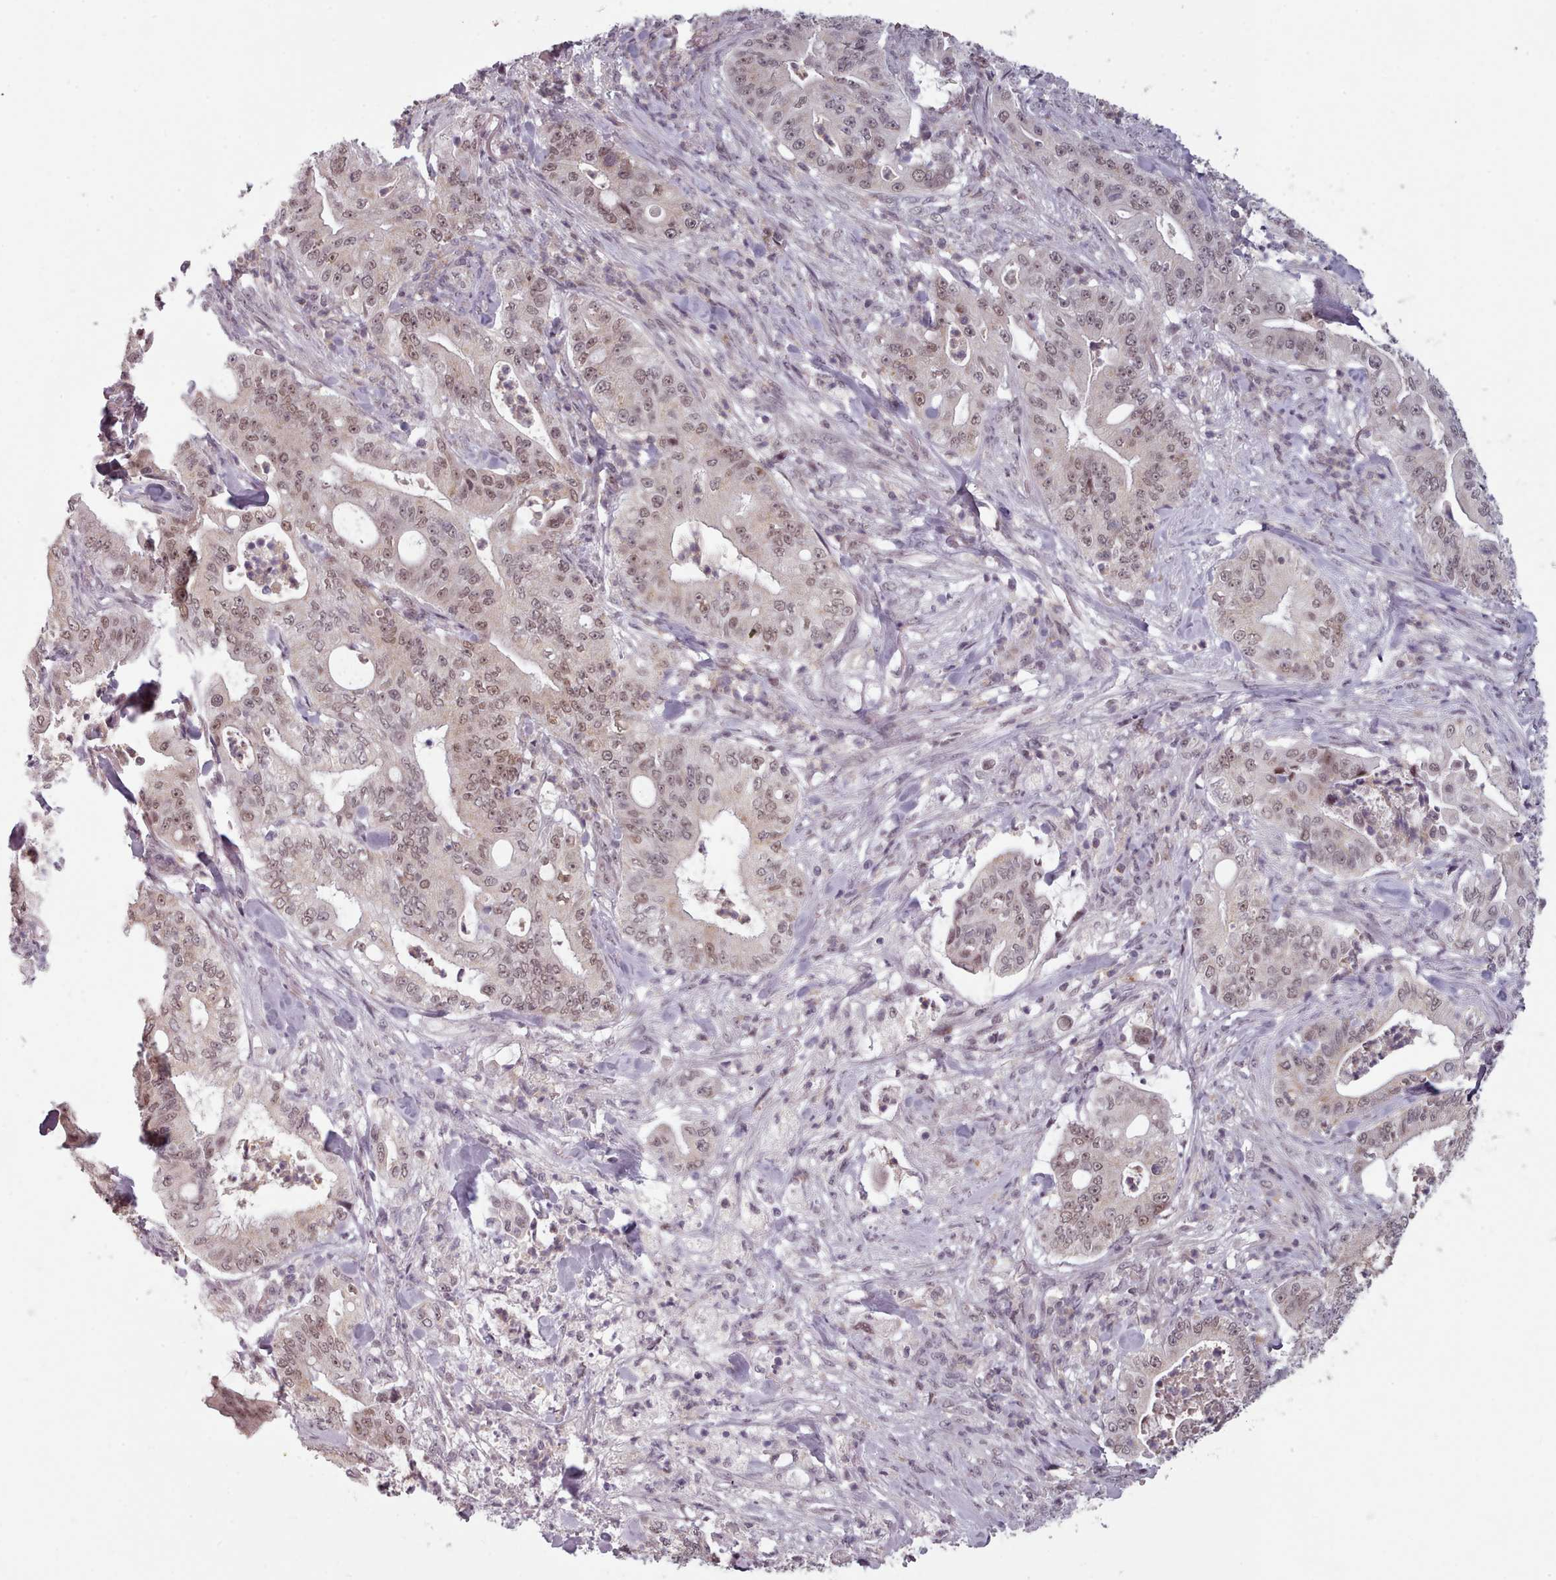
{"staining": {"intensity": "weak", "quantity": ">75%", "location": "nuclear"}, "tissue": "pancreatic cancer", "cell_type": "Tumor cells", "image_type": "cancer", "snomed": [{"axis": "morphology", "description": "Adenocarcinoma, NOS"}, {"axis": "topography", "description": "Pancreas"}], "caption": "Immunohistochemical staining of pancreatic cancer demonstrates low levels of weak nuclear positivity in approximately >75% of tumor cells.", "gene": "SRSF9", "patient": {"sex": "male", "age": 71}}